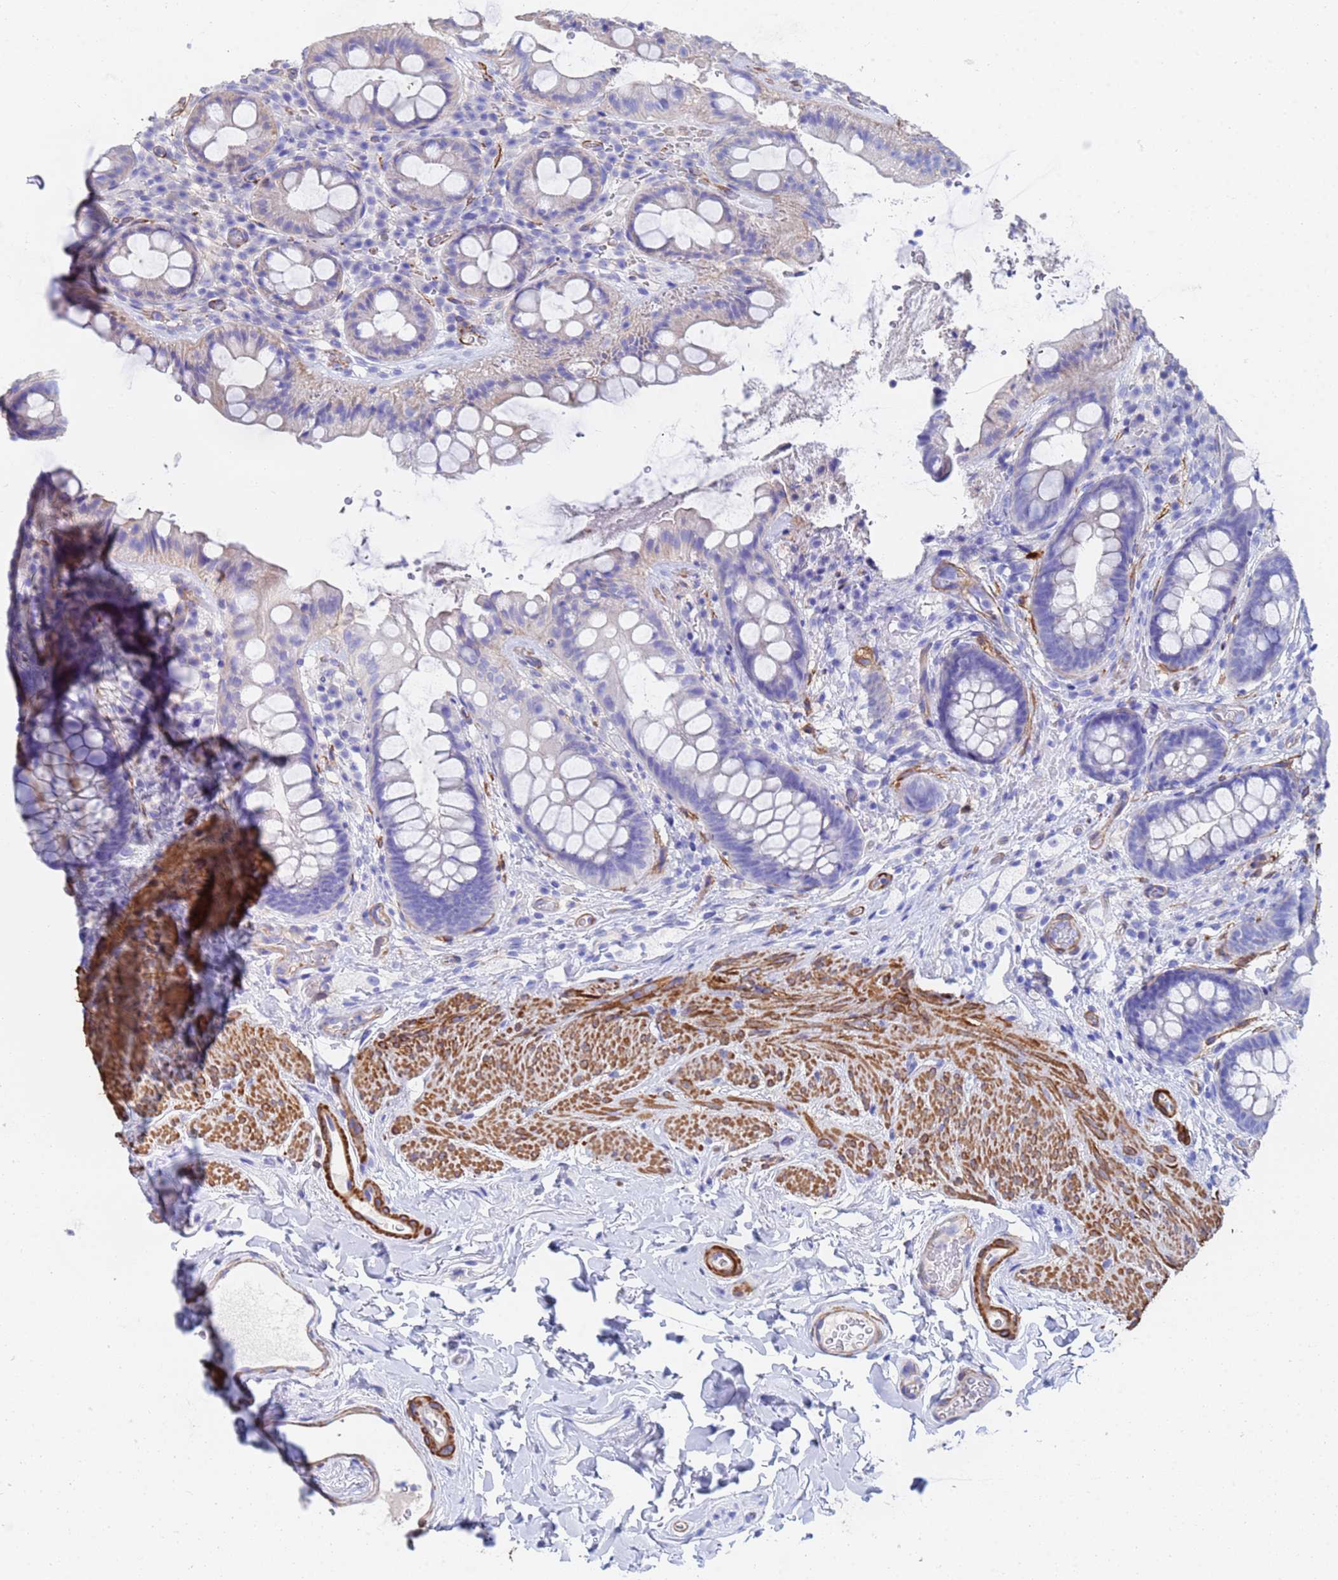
{"staining": {"intensity": "negative", "quantity": "none", "location": "none"}, "tissue": "rectum", "cell_type": "Glandular cells", "image_type": "normal", "snomed": [{"axis": "morphology", "description": "Normal tissue, NOS"}, {"axis": "topography", "description": "Rectum"}, {"axis": "topography", "description": "Peripheral nerve tissue"}], "caption": "Immunohistochemistry micrograph of normal rectum: rectum stained with DAB (3,3'-diaminobenzidine) exhibits no significant protein expression in glandular cells.", "gene": "CST1", "patient": {"sex": "female", "age": 69}}